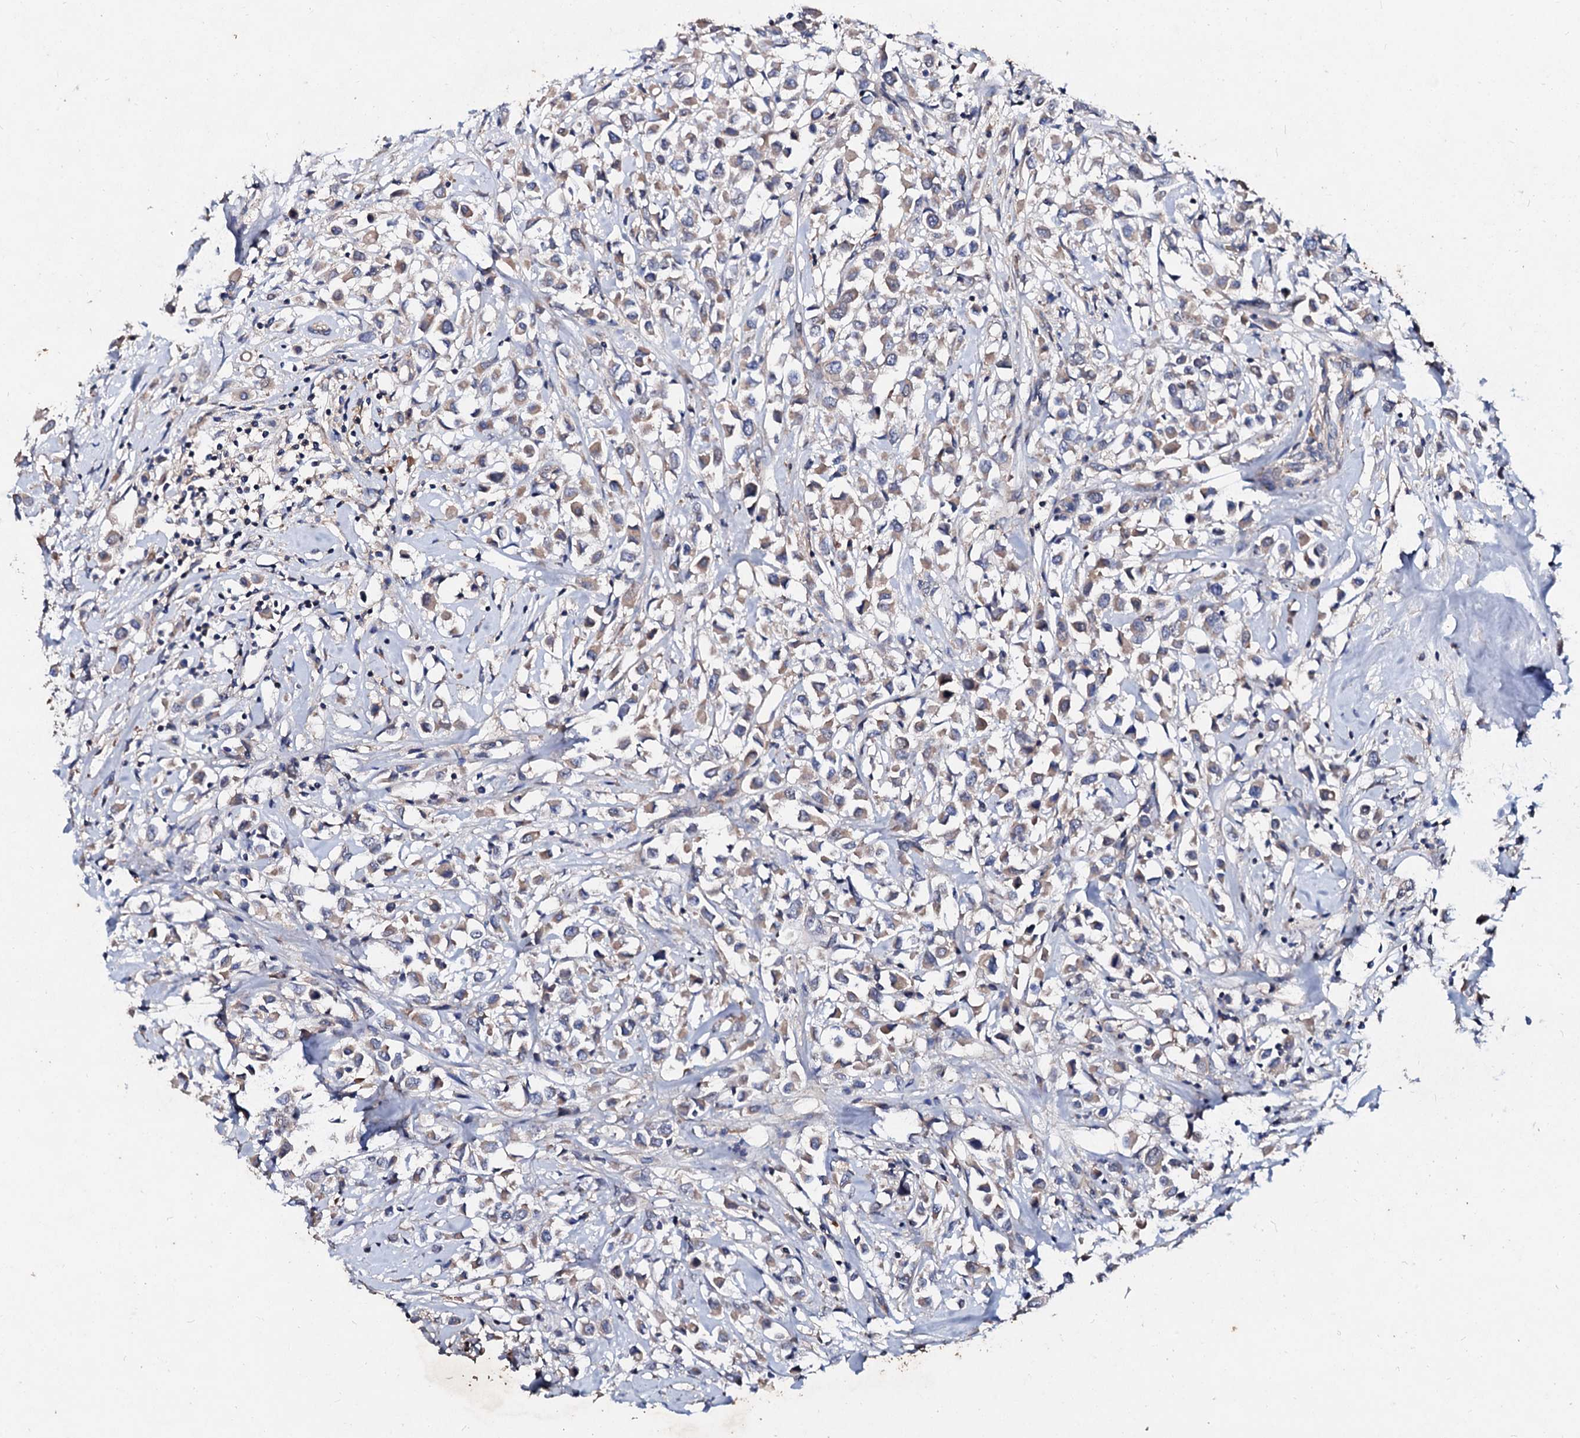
{"staining": {"intensity": "moderate", "quantity": "<25%", "location": "cytoplasmic/membranous"}, "tissue": "breast cancer", "cell_type": "Tumor cells", "image_type": "cancer", "snomed": [{"axis": "morphology", "description": "Duct carcinoma"}, {"axis": "topography", "description": "Breast"}], "caption": "There is low levels of moderate cytoplasmic/membranous staining in tumor cells of breast cancer, as demonstrated by immunohistochemical staining (brown color).", "gene": "FIBIN", "patient": {"sex": "female", "age": 87}}